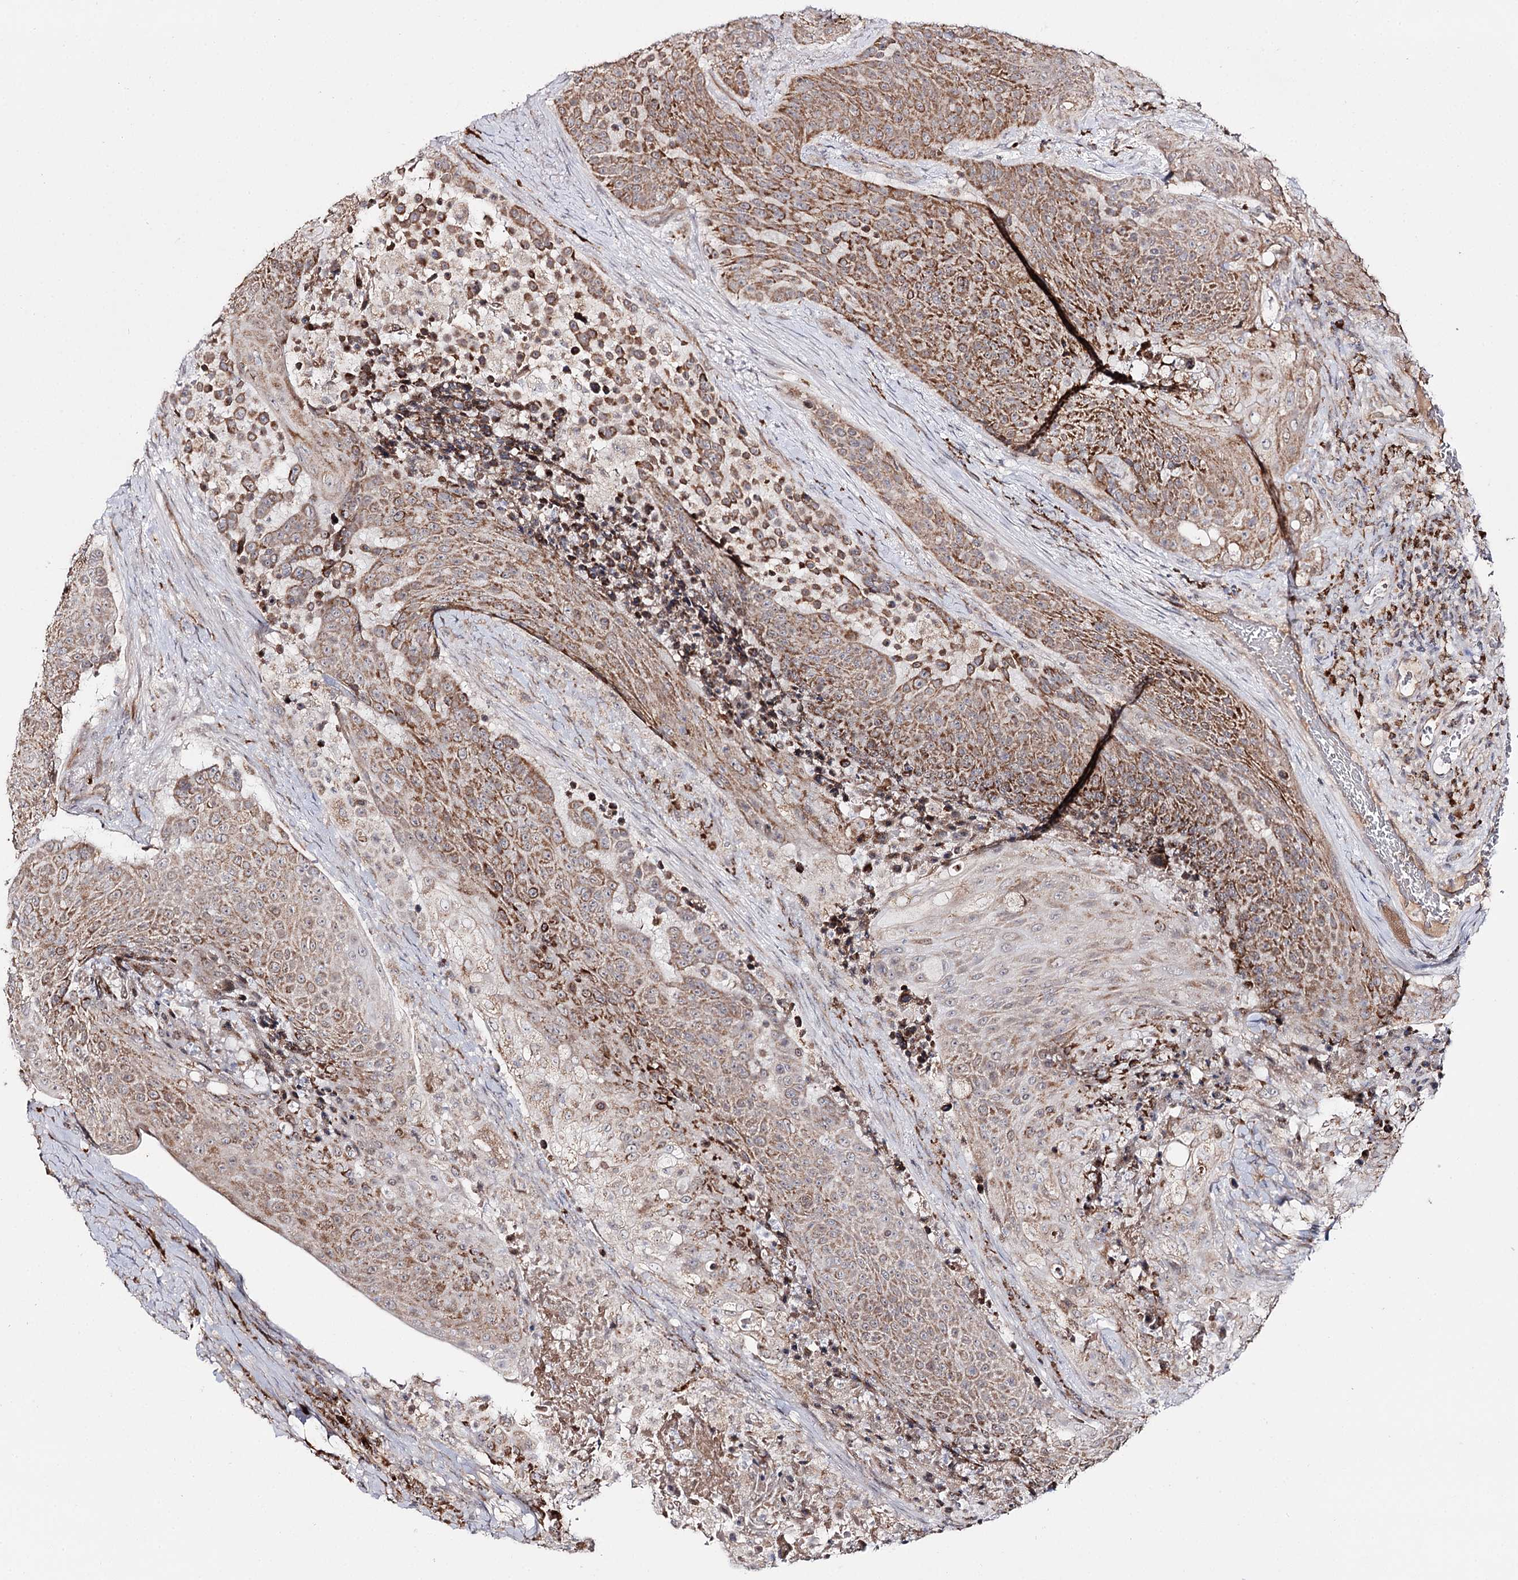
{"staining": {"intensity": "moderate", "quantity": ">75%", "location": "cytoplasmic/membranous"}, "tissue": "urothelial cancer", "cell_type": "Tumor cells", "image_type": "cancer", "snomed": [{"axis": "morphology", "description": "Urothelial carcinoma, High grade"}, {"axis": "topography", "description": "Urinary bladder"}], "caption": "An IHC micrograph of tumor tissue is shown. Protein staining in brown shows moderate cytoplasmic/membranous positivity in high-grade urothelial carcinoma within tumor cells. (Stains: DAB in brown, nuclei in blue, Microscopy: brightfield microscopy at high magnification).", "gene": "CBR4", "patient": {"sex": "female", "age": 63}}